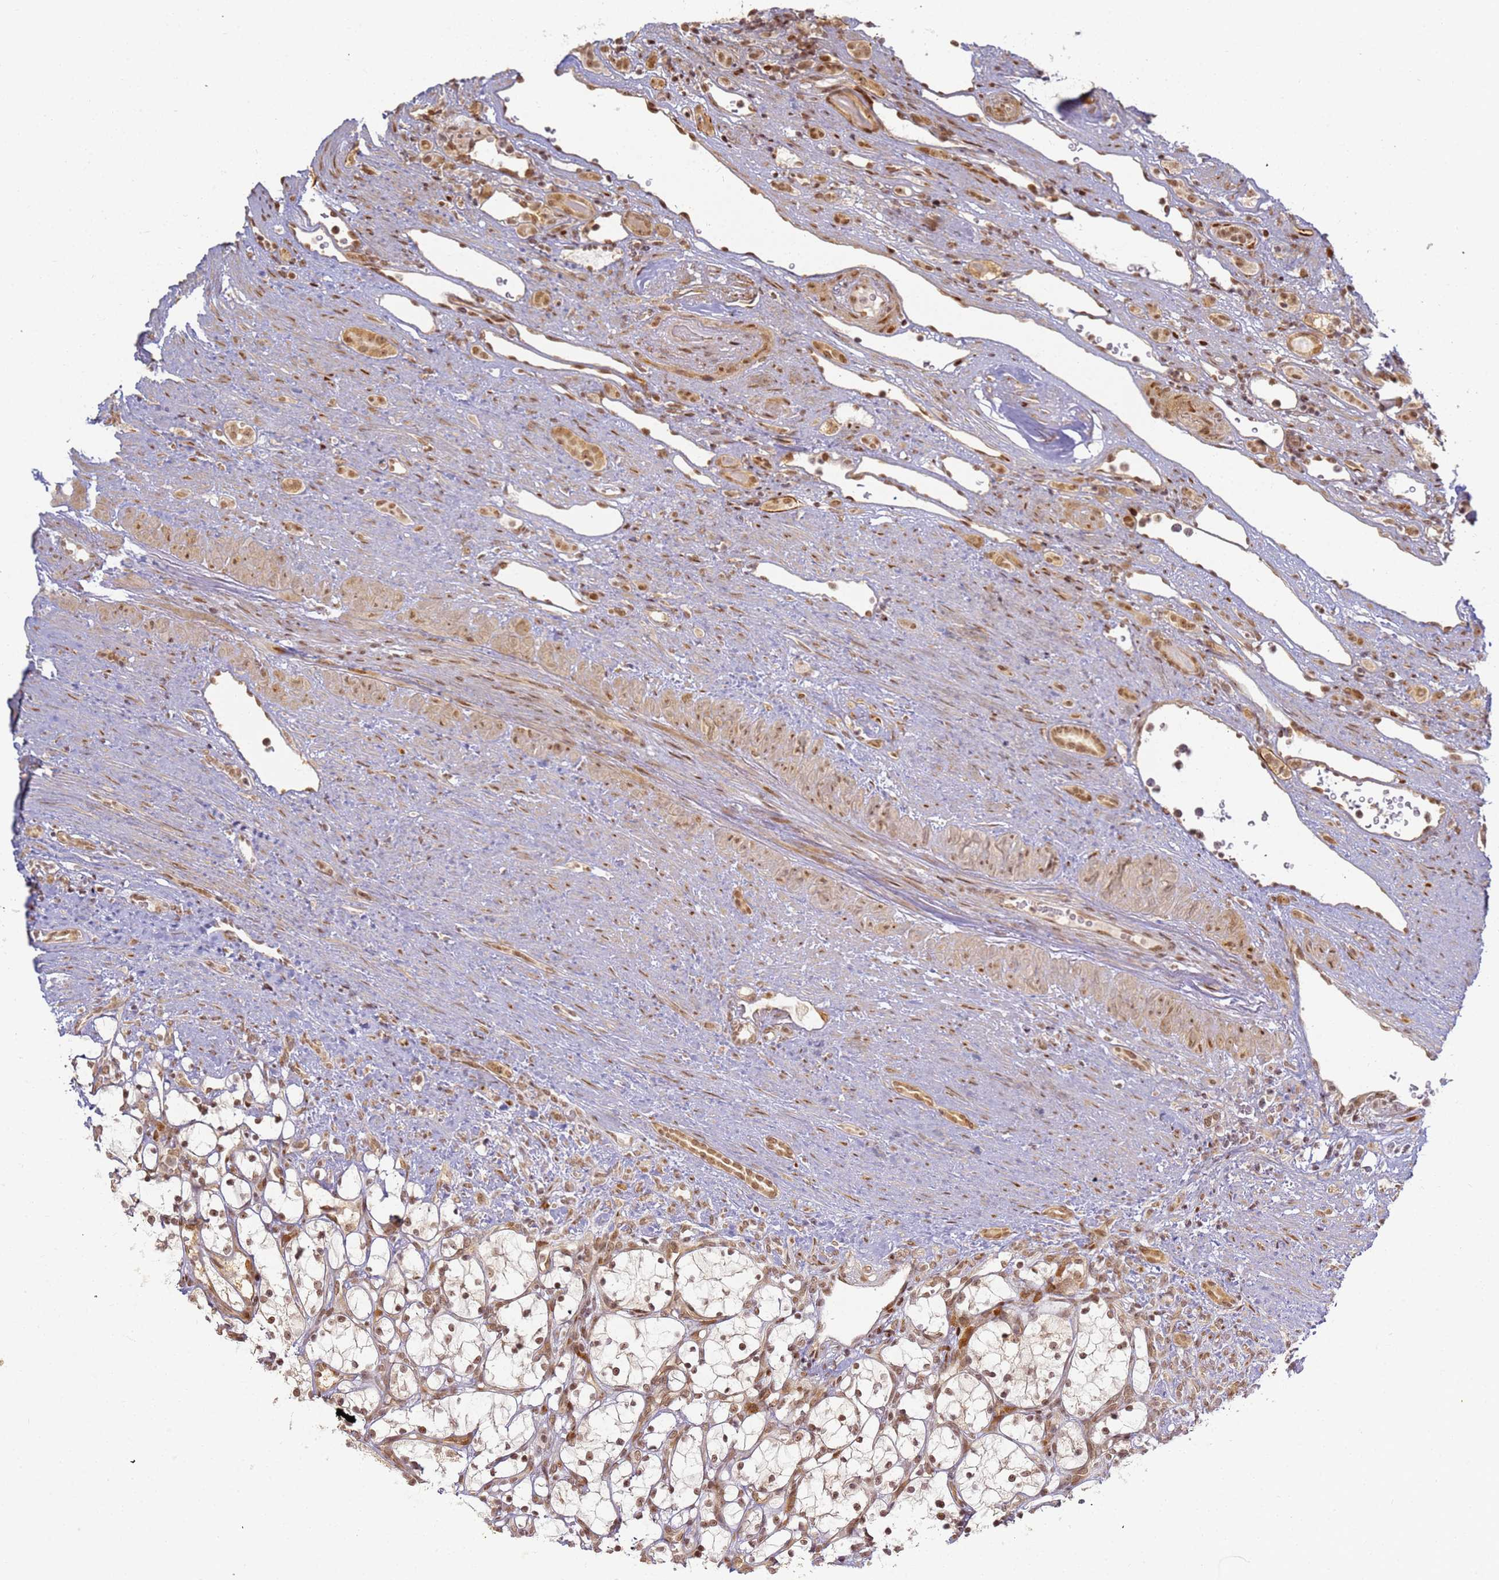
{"staining": {"intensity": "moderate", "quantity": ">75%", "location": "cytoplasmic/membranous,nuclear"}, "tissue": "renal cancer", "cell_type": "Tumor cells", "image_type": "cancer", "snomed": [{"axis": "morphology", "description": "Adenocarcinoma, NOS"}, {"axis": "topography", "description": "Kidney"}], "caption": "Immunohistochemical staining of renal cancer demonstrates medium levels of moderate cytoplasmic/membranous and nuclear staining in approximately >75% of tumor cells.", "gene": "ABCA2", "patient": {"sex": "female", "age": 69}}